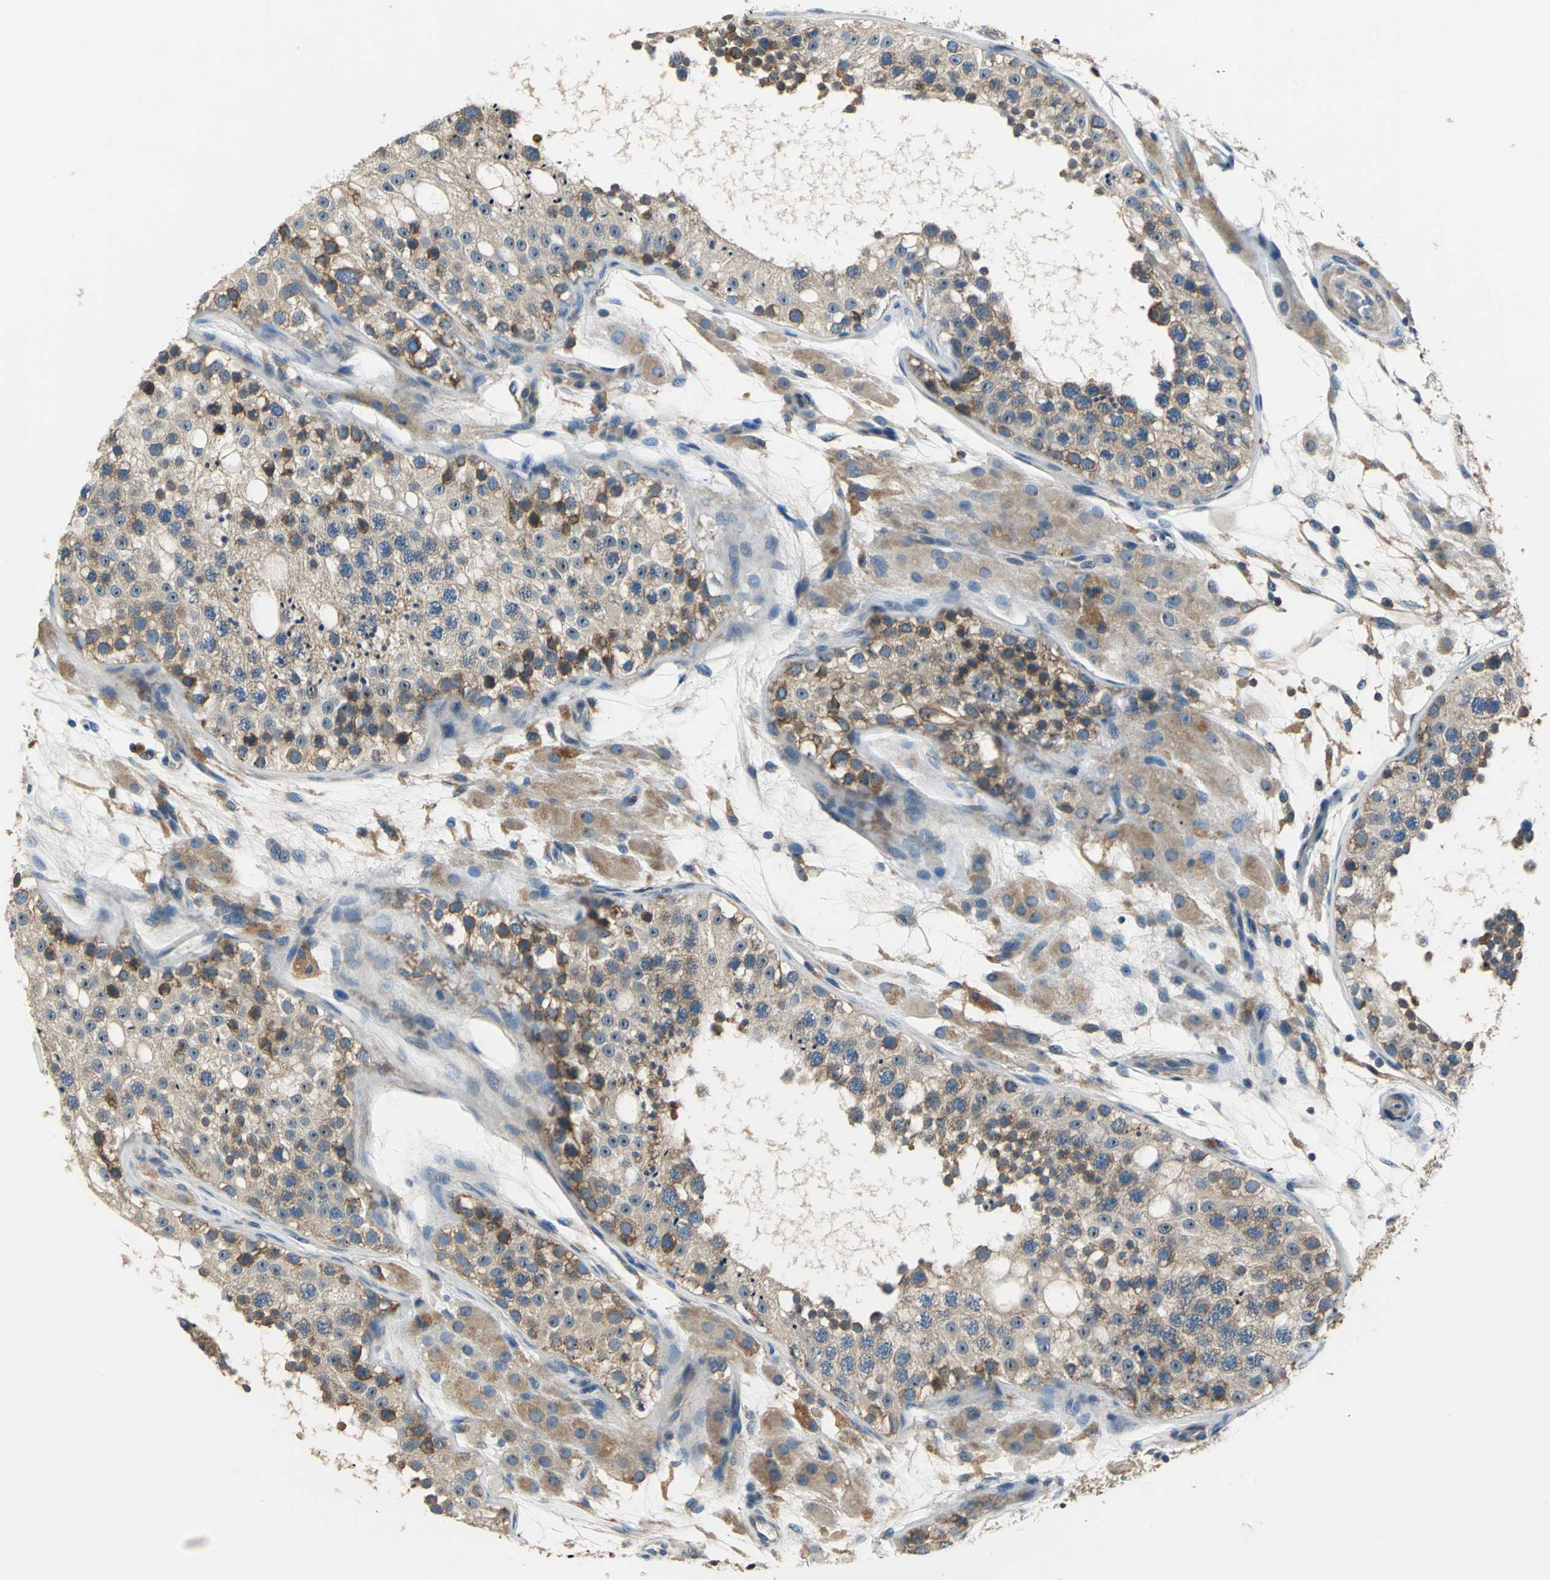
{"staining": {"intensity": "moderate", "quantity": ">75%", "location": "cytoplasmic/membranous"}, "tissue": "testis", "cell_type": "Cells in seminiferous ducts", "image_type": "normal", "snomed": [{"axis": "morphology", "description": "Normal tissue, NOS"}, {"axis": "topography", "description": "Testis"}], "caption": "A medium amount of moderate cytoplasmic/membranous expression is appreciated in about >75% of cells in seminiferous ducts in unremarkable testis. Nuclei are stained in blue.", "gene": "DDX3X", "patient": {"sex": "male", "age": 26}}